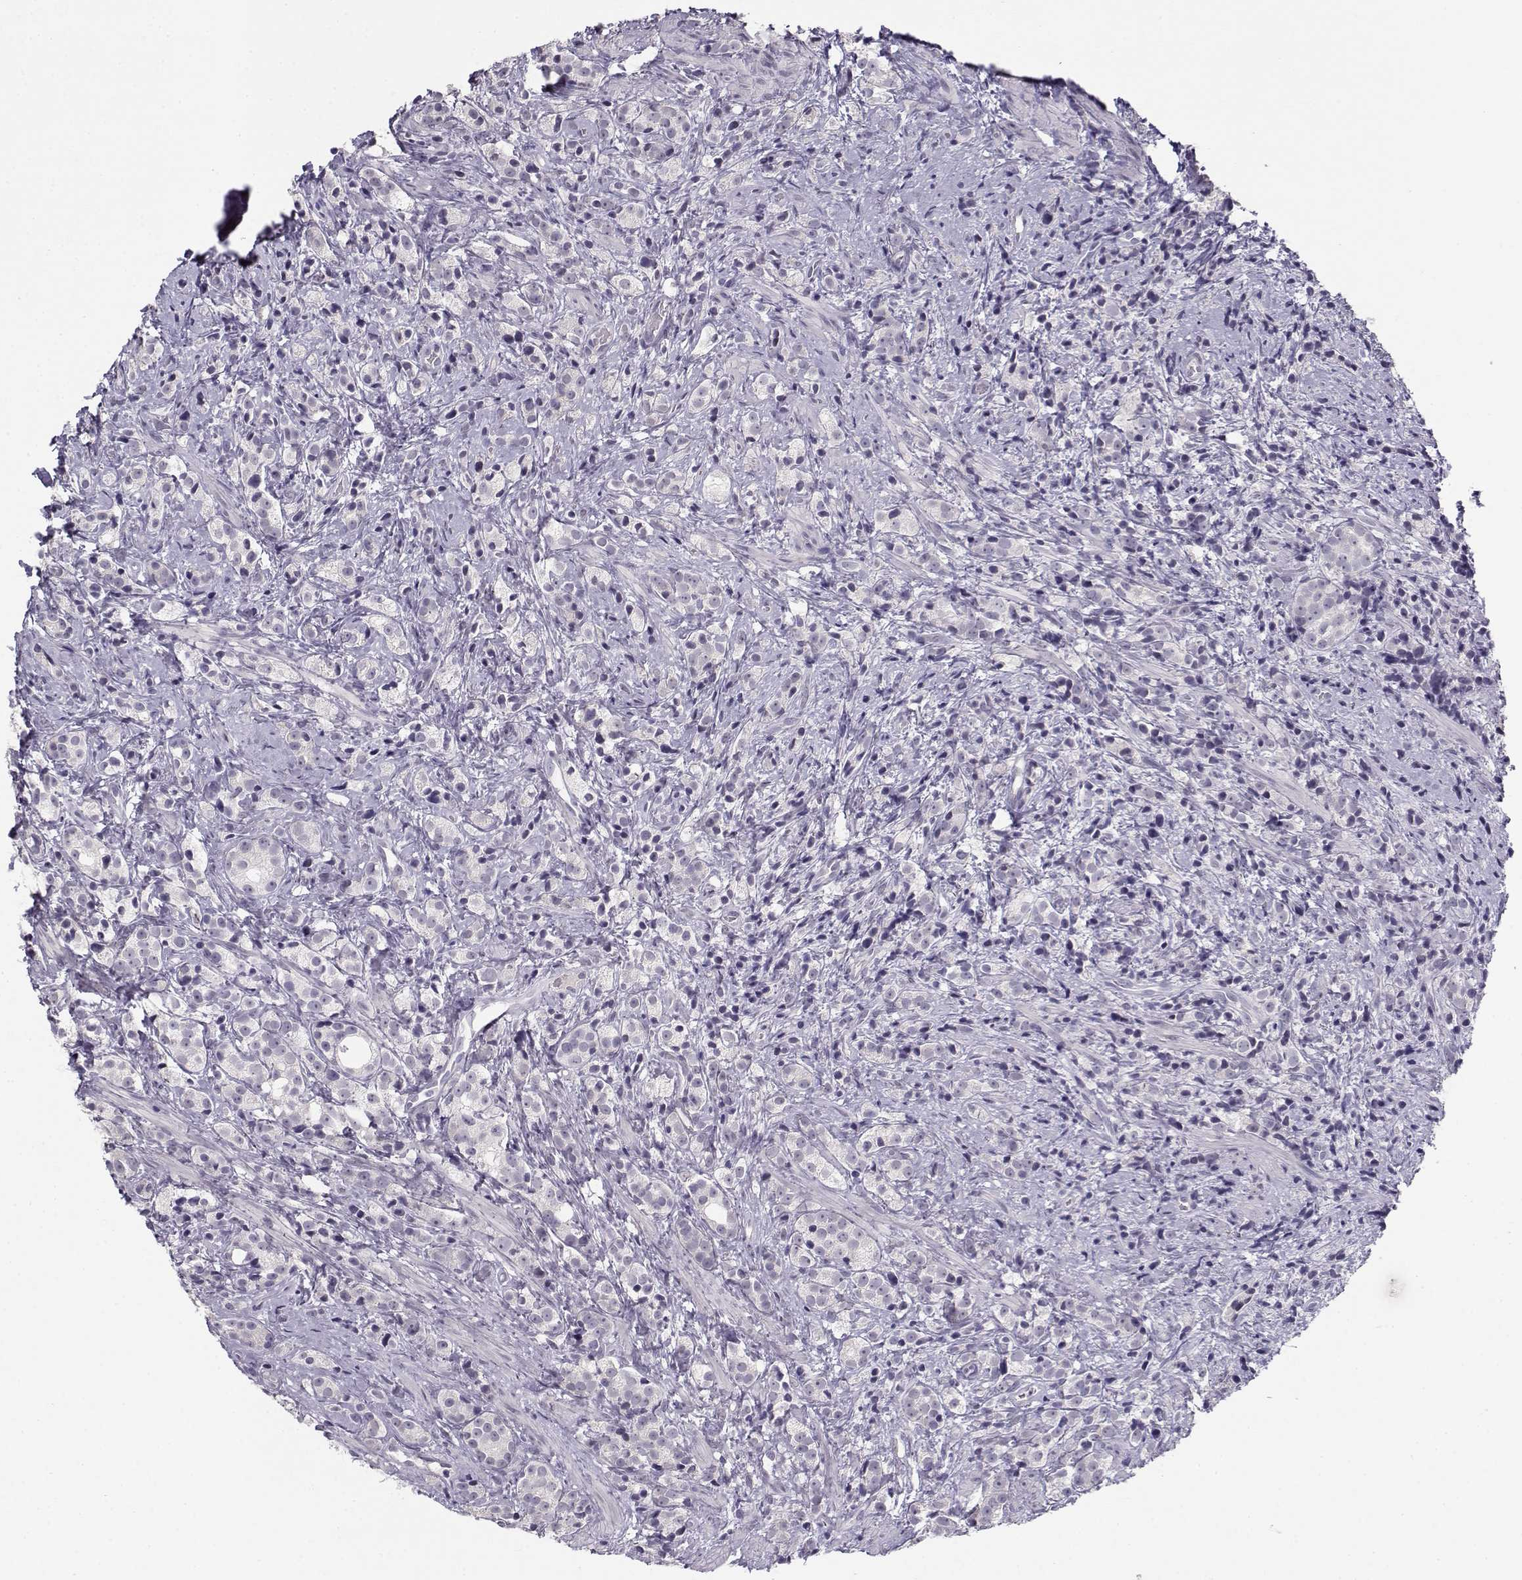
{"staining": {"intensity": "negative", "quantity": "none", "location": "none"}, "tissue": "prostate cancer", "cell_type": "Tumor cells", "image_type": "cancer", "snomed": [{"axis": "morphology", "description": "Adenocarcinoma, High grade"}, {"axis": "topography", "description": "Prostate"}], "caption": "Prostate high-grade adenocarcinoma stained for a protein using immunohistochemistry (IHC) exhibits no positivity tumor cells.", "gene": "C16orf86", "patient": {"sex": "male", "age": 53}}